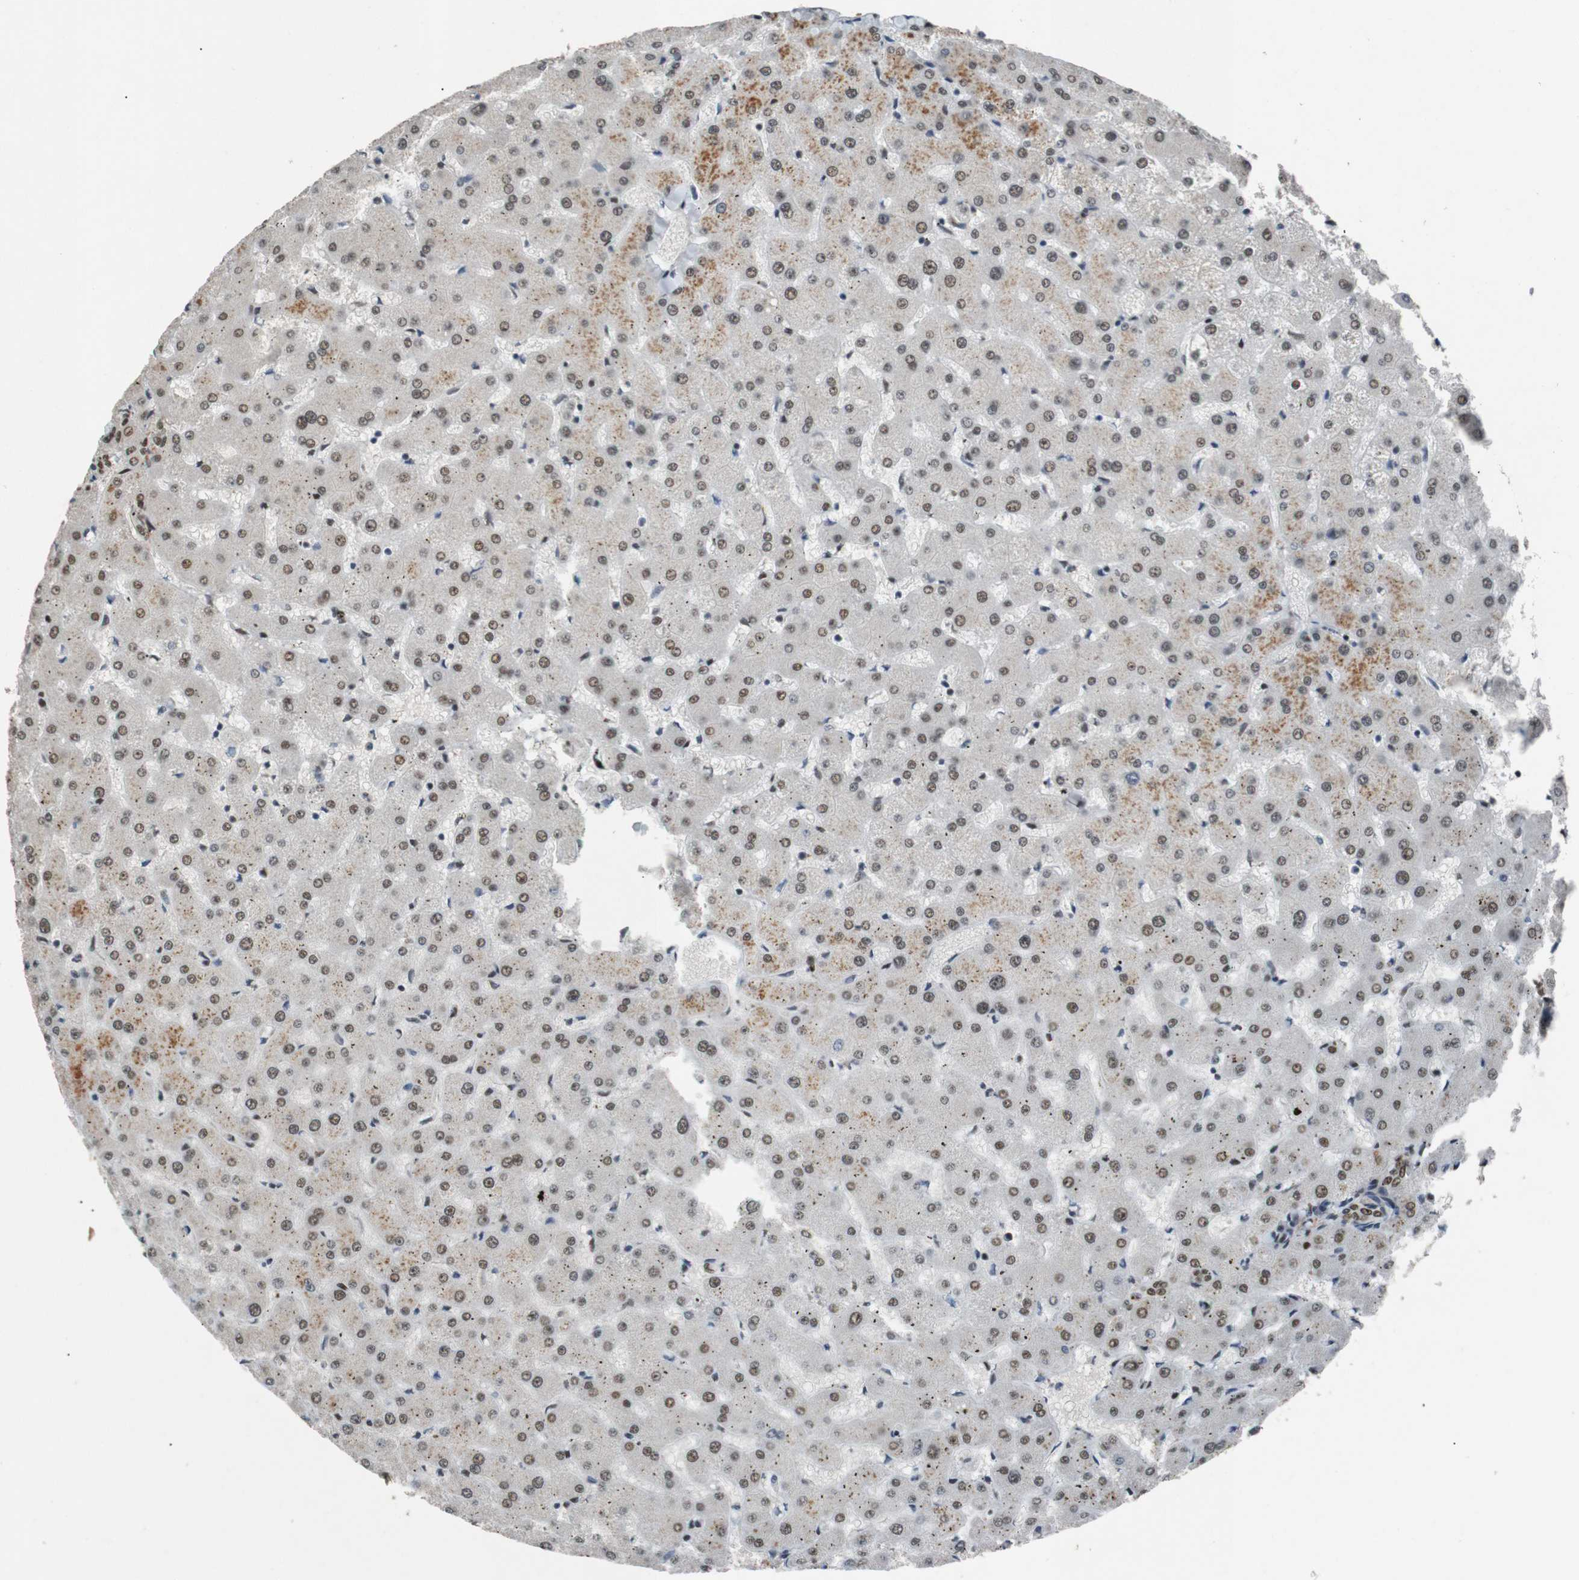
{"staining": {"intensity": "moderate", "quantity": ">75%", "location": "nuclear"}, "tissue": "liver", "cell_type": "Cholangiocytes", "image_type": "normal", "snomed": [{"axis": "morphology", "description": "Normal tissue, NOS"}, {"axis": "topography", "description": "Liver"}], "caption": "Immunohistochemical staining of benign liver displays moderate nuclear protein expression in about >75% of cholangiocytes. Using DAB (brown) and hematoxylin (blue) stains, captured at high magnification using brightfield microscopy.", "gene": "HEXIM1", "patient": {"sex": "female", "age": 63}}